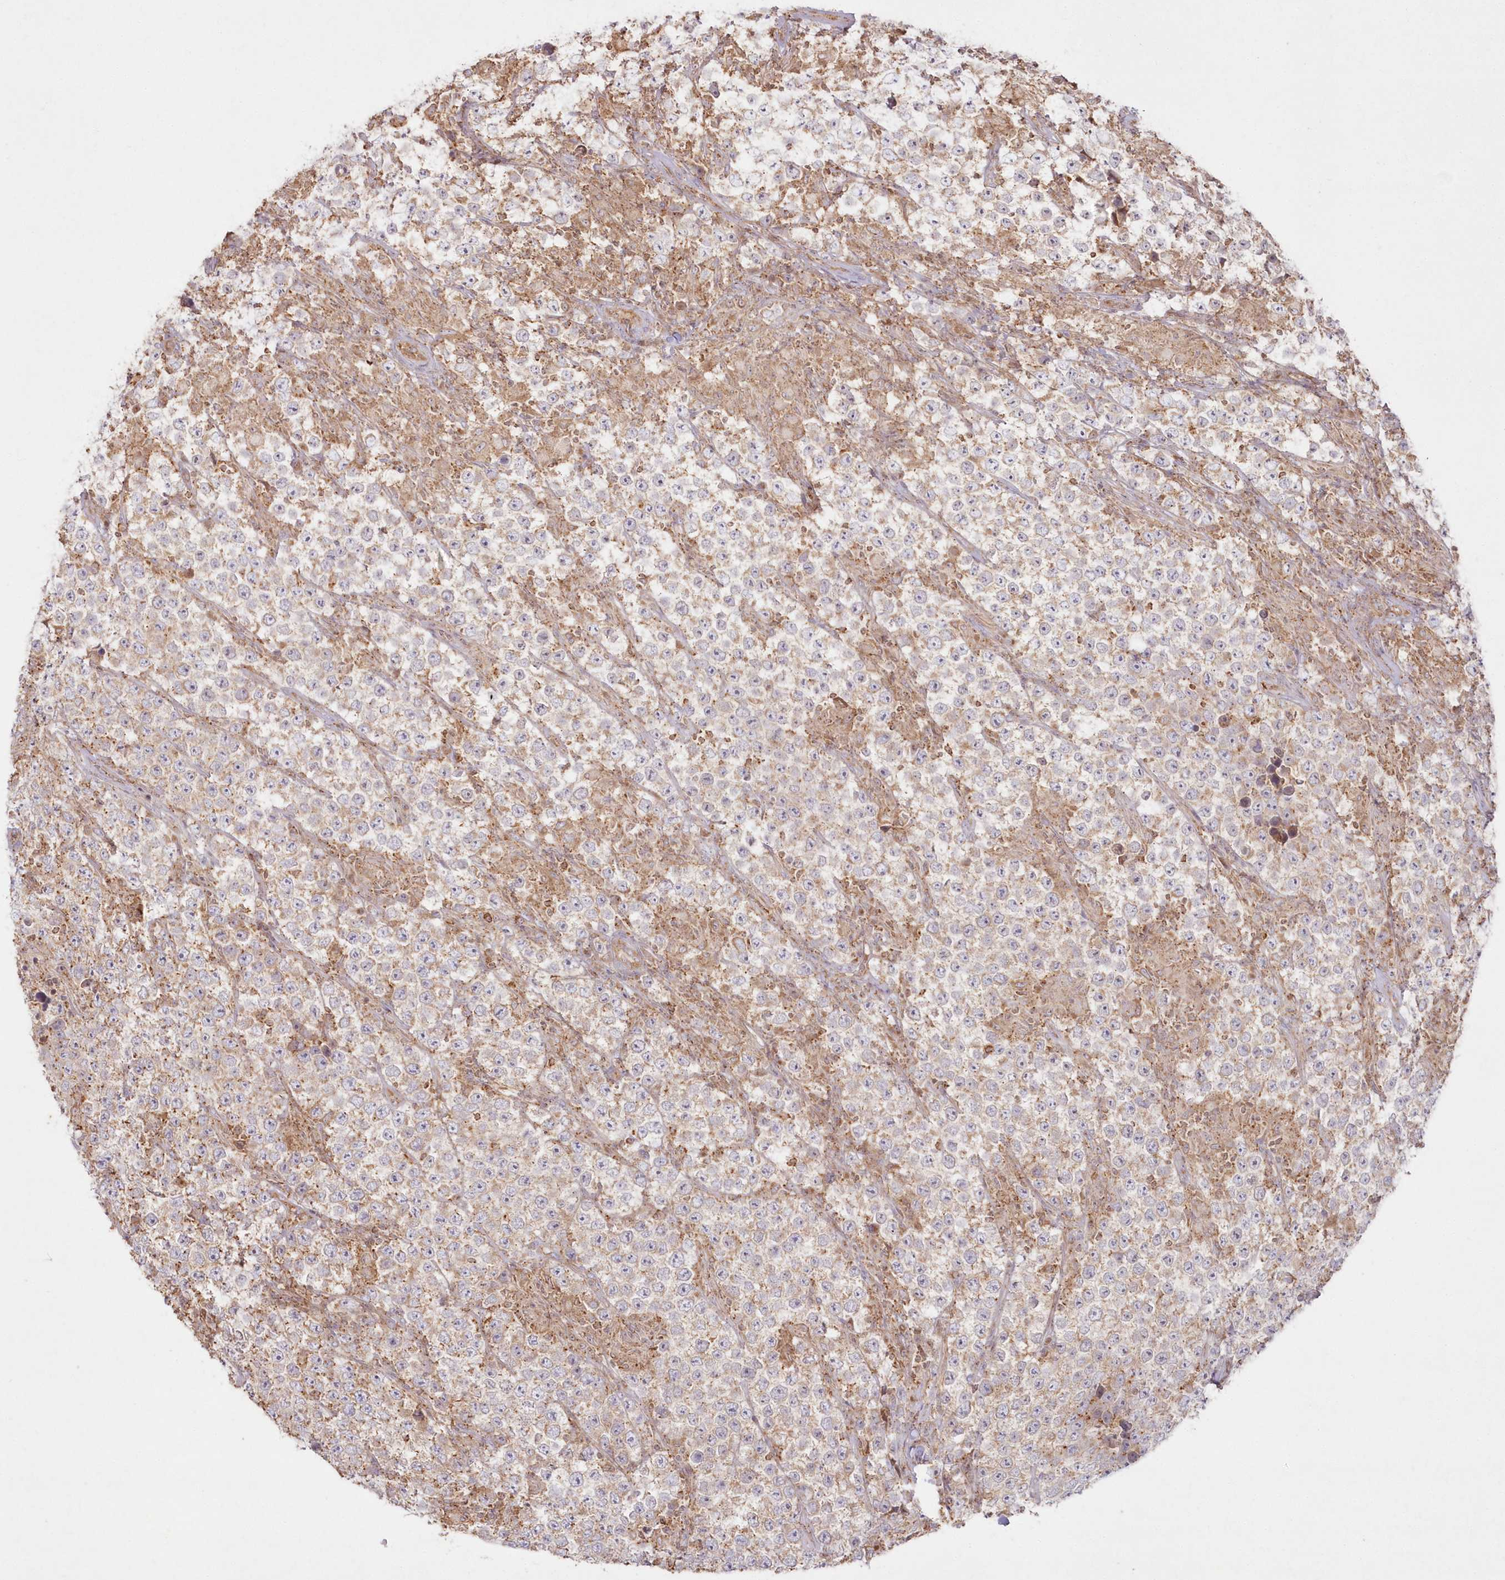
{"staining": {"intensity": "weak", "quantity": "25%-75%", "location": "cytoplasmic/membranous"}, "tissue": "testis cancer", "cell_type": "Tumor cells", "image_type": "cancer", "snomed": [{"axis": "morphology", "description": "Normal tissue, NOS"}, {"axis": "morphology", "description": "Urothelial carcinoma, High grade"}, {"axis": "morphology", "description": "Seminoma, NOS"}, {"axis": "morphology", "description": "Carcinoma, Embryonal, NOS"}, {"axis": "topography", "description": "Urinary bladder"}, {"axis": "topography", "description": "Testis"}], "caption": "A high-resolution photomicrograph shows IHC staining of testis cancer, which exhibits weak cytoplasmic/membranous expression in approximately 25%-75% of tumor cells.", "gene": "ARSB", "patient": {"sex": "male", "age": 41}}